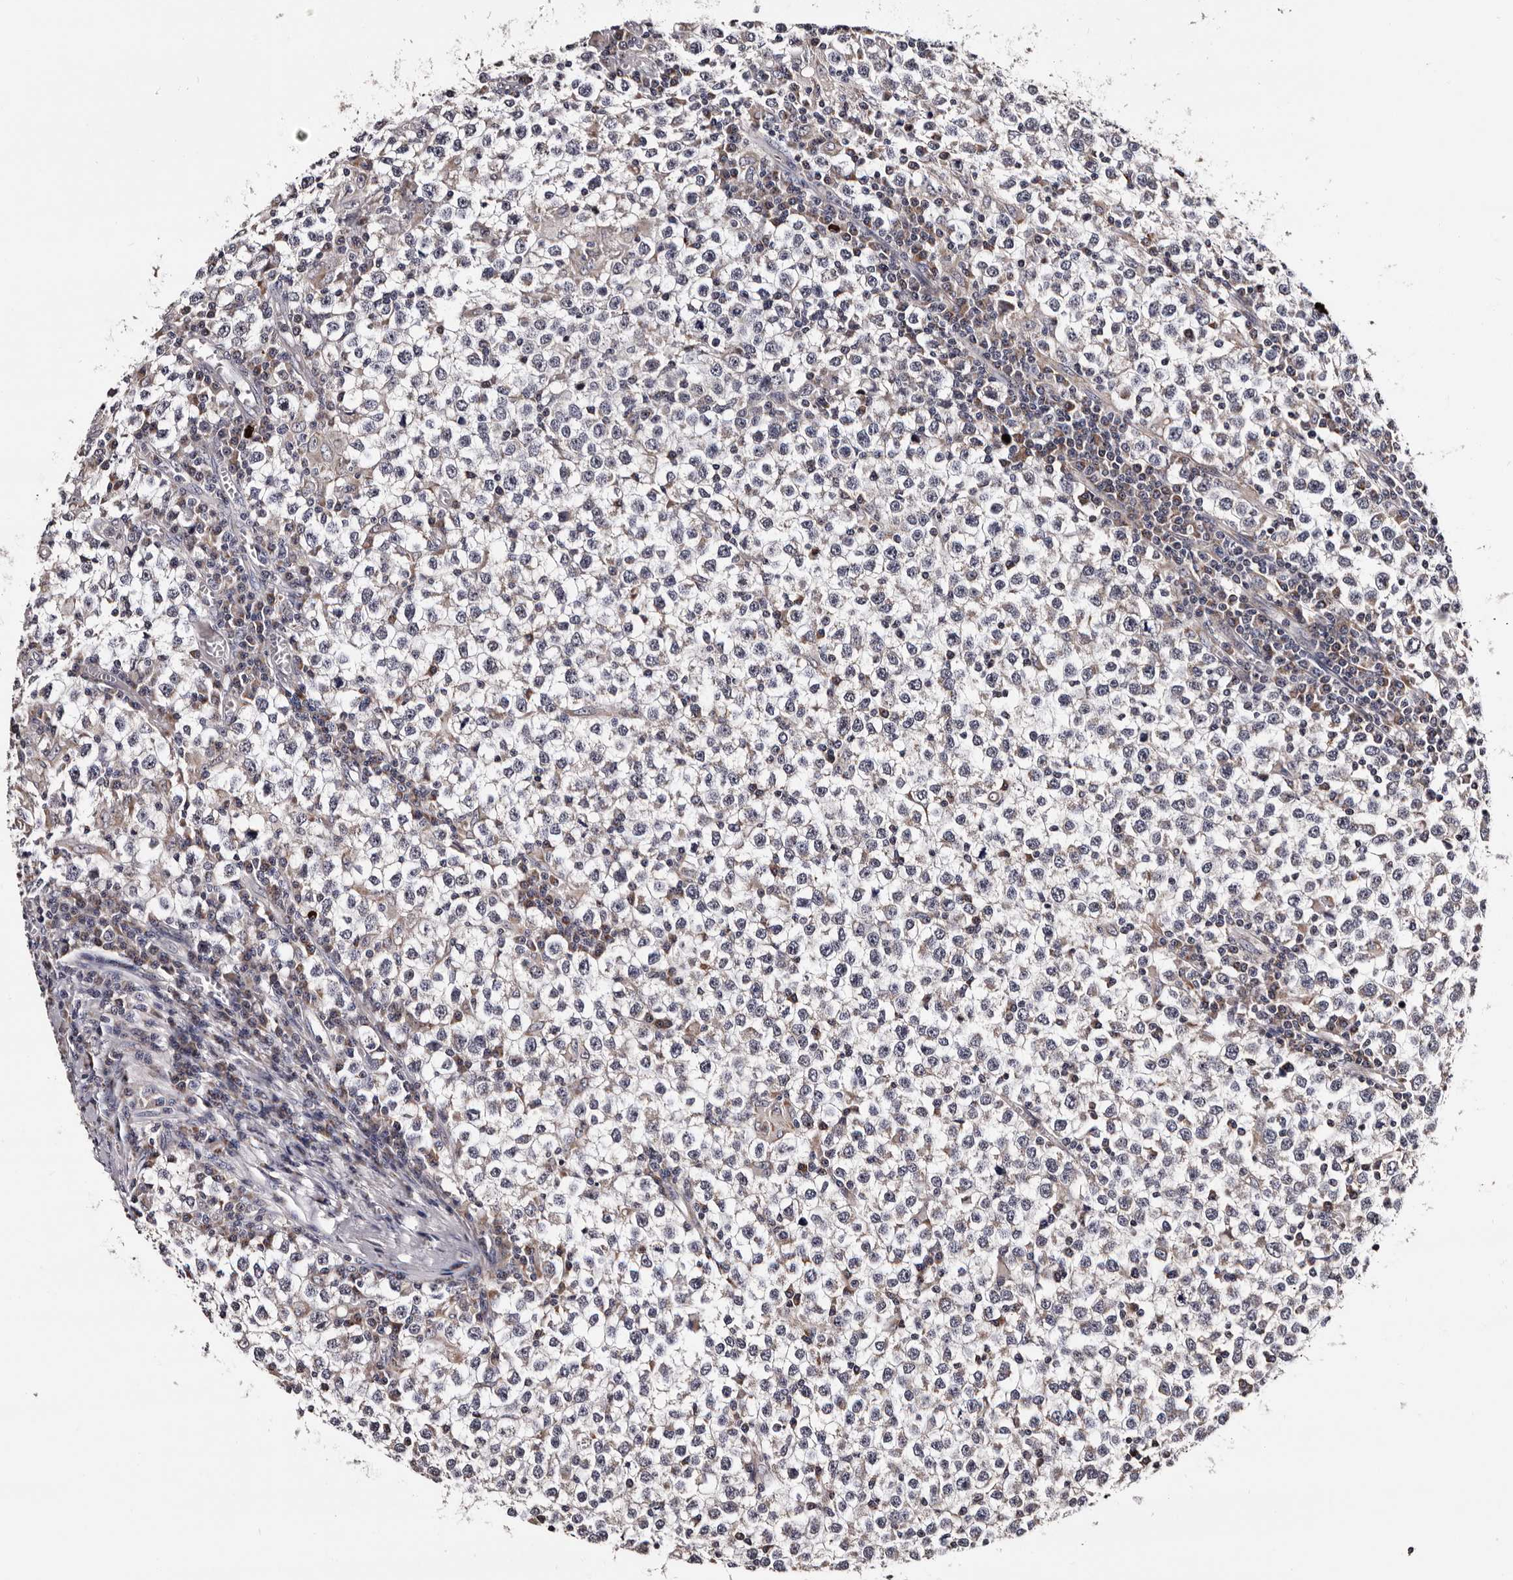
{"staining": {"intensity": "weak", "quantity": "<25%", "location": "cytoplasmic/membranous"}, "tissue": "testis cancer", "cell_type": "Tumor cells", "image_type": "cancer", "snomed": [{"axis": "morphology", "description": "Seminoma, NOS"}, {"axis": "topography", "description": "Testis"}], "caption": "The immunohistochemistry (IHC) photomicrograph has no significant expression in tumor cells of testis cancer (seminoma) tissue. (Stains: DAB (3,3'-diaminobenzidine) immunohistochemistry with hematoxylin counter stain, Microscopy: brightfield microscopy at high magnification).", "gene": "TAF4B", "patient": {"sex": "male", "age": 65}}